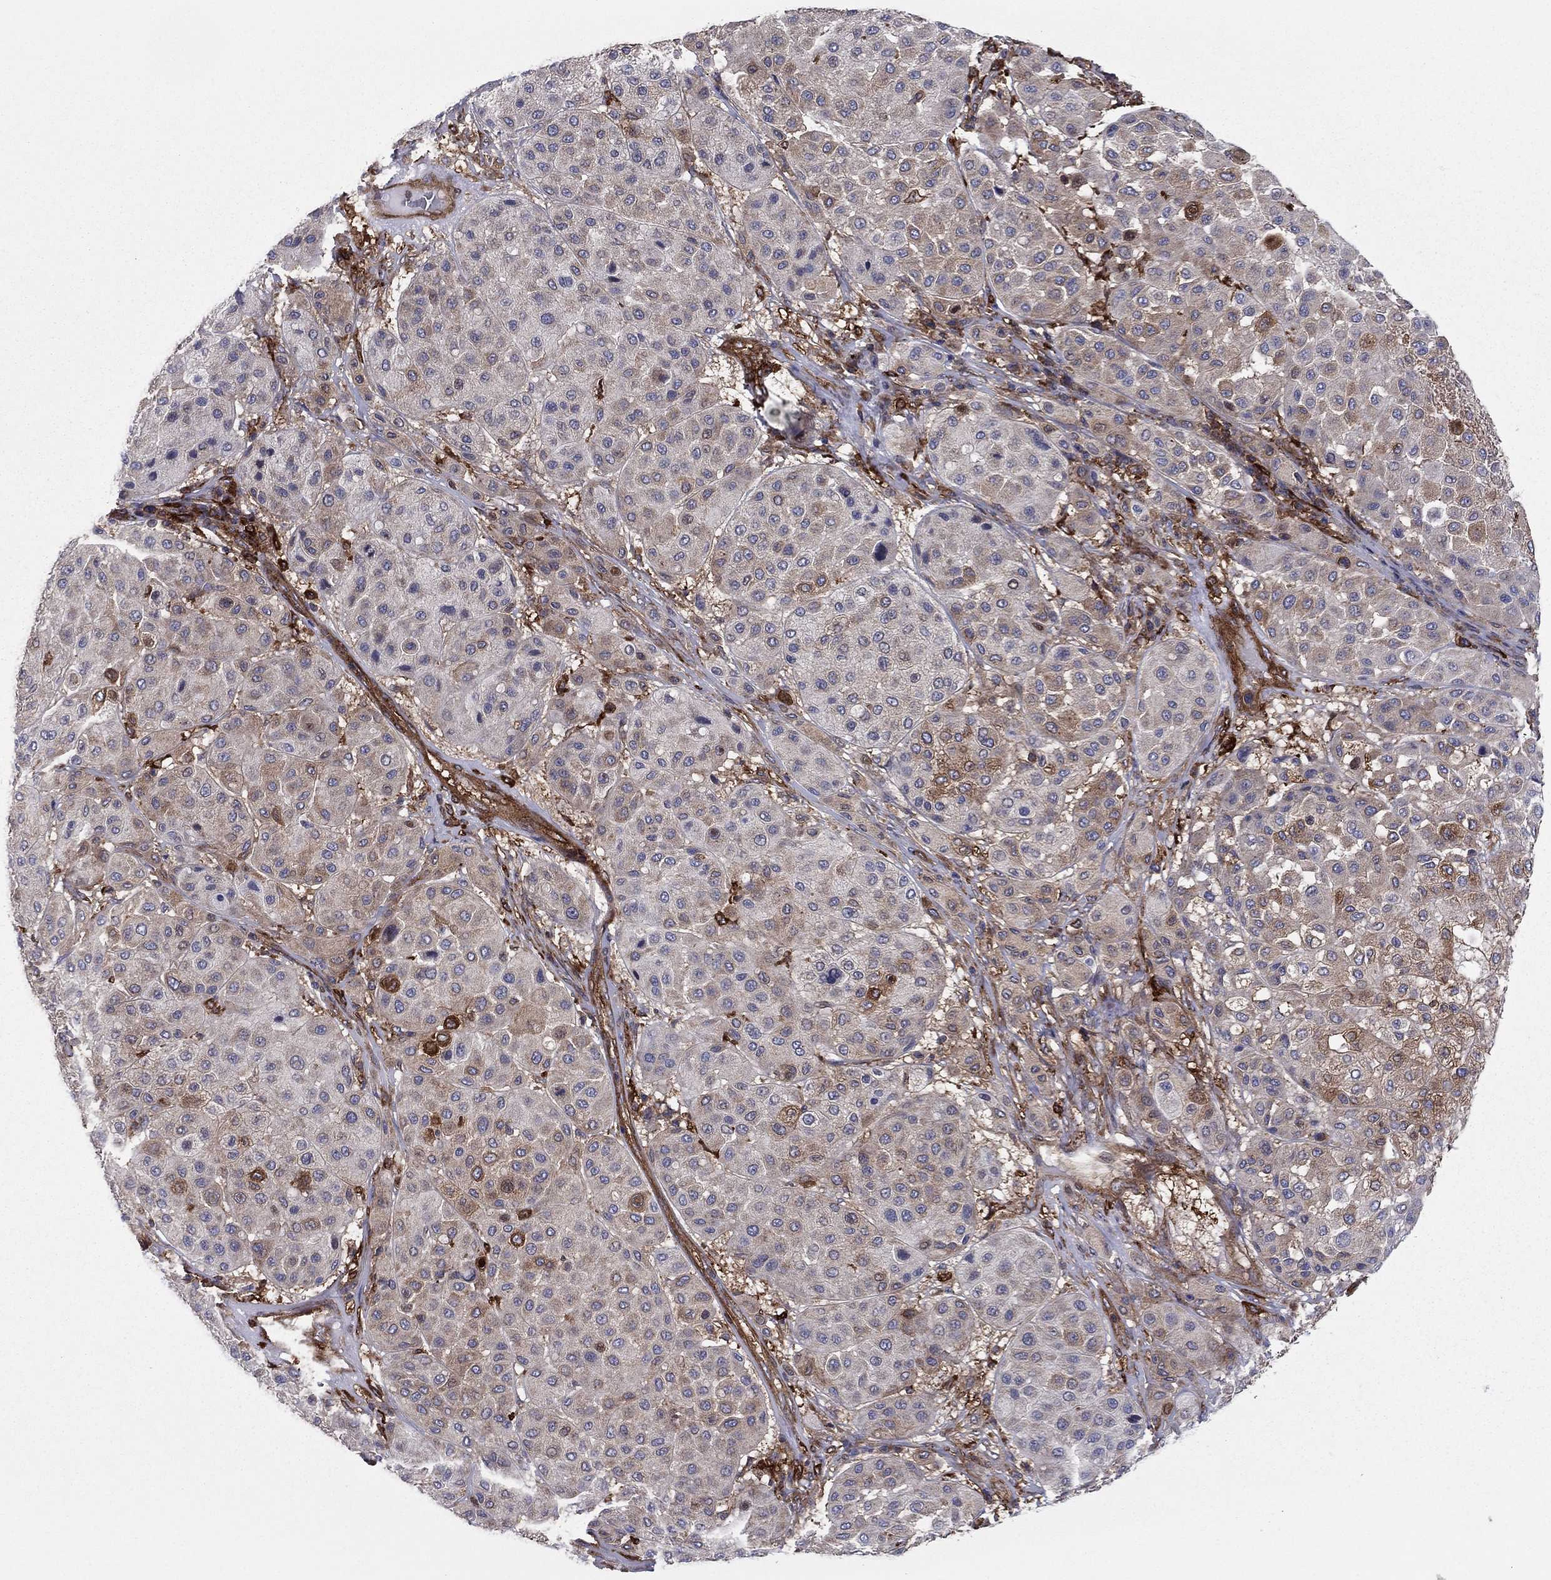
{"staining": {"intensity": "weak", "quantity": "<25%", "location": "cytoplasmic/membranous"}, "tissue": "melanoma", "cell_type": "Tumor cells", "image_type": "cancer", "snomed": [{"axis": "morphology", "description": "Malignant melanoma, Metastatic site"}, {"axis": "topography", "description": "Smooth muscle"}], "caption": "IHC image of neoplastic tissue: human malignant melanoma (metastatic site) stained with DAB shows no significant protein expression in tumor cells.", "gene": "EHBP1L1", "patient": {"sex": "male", "age": 41}}